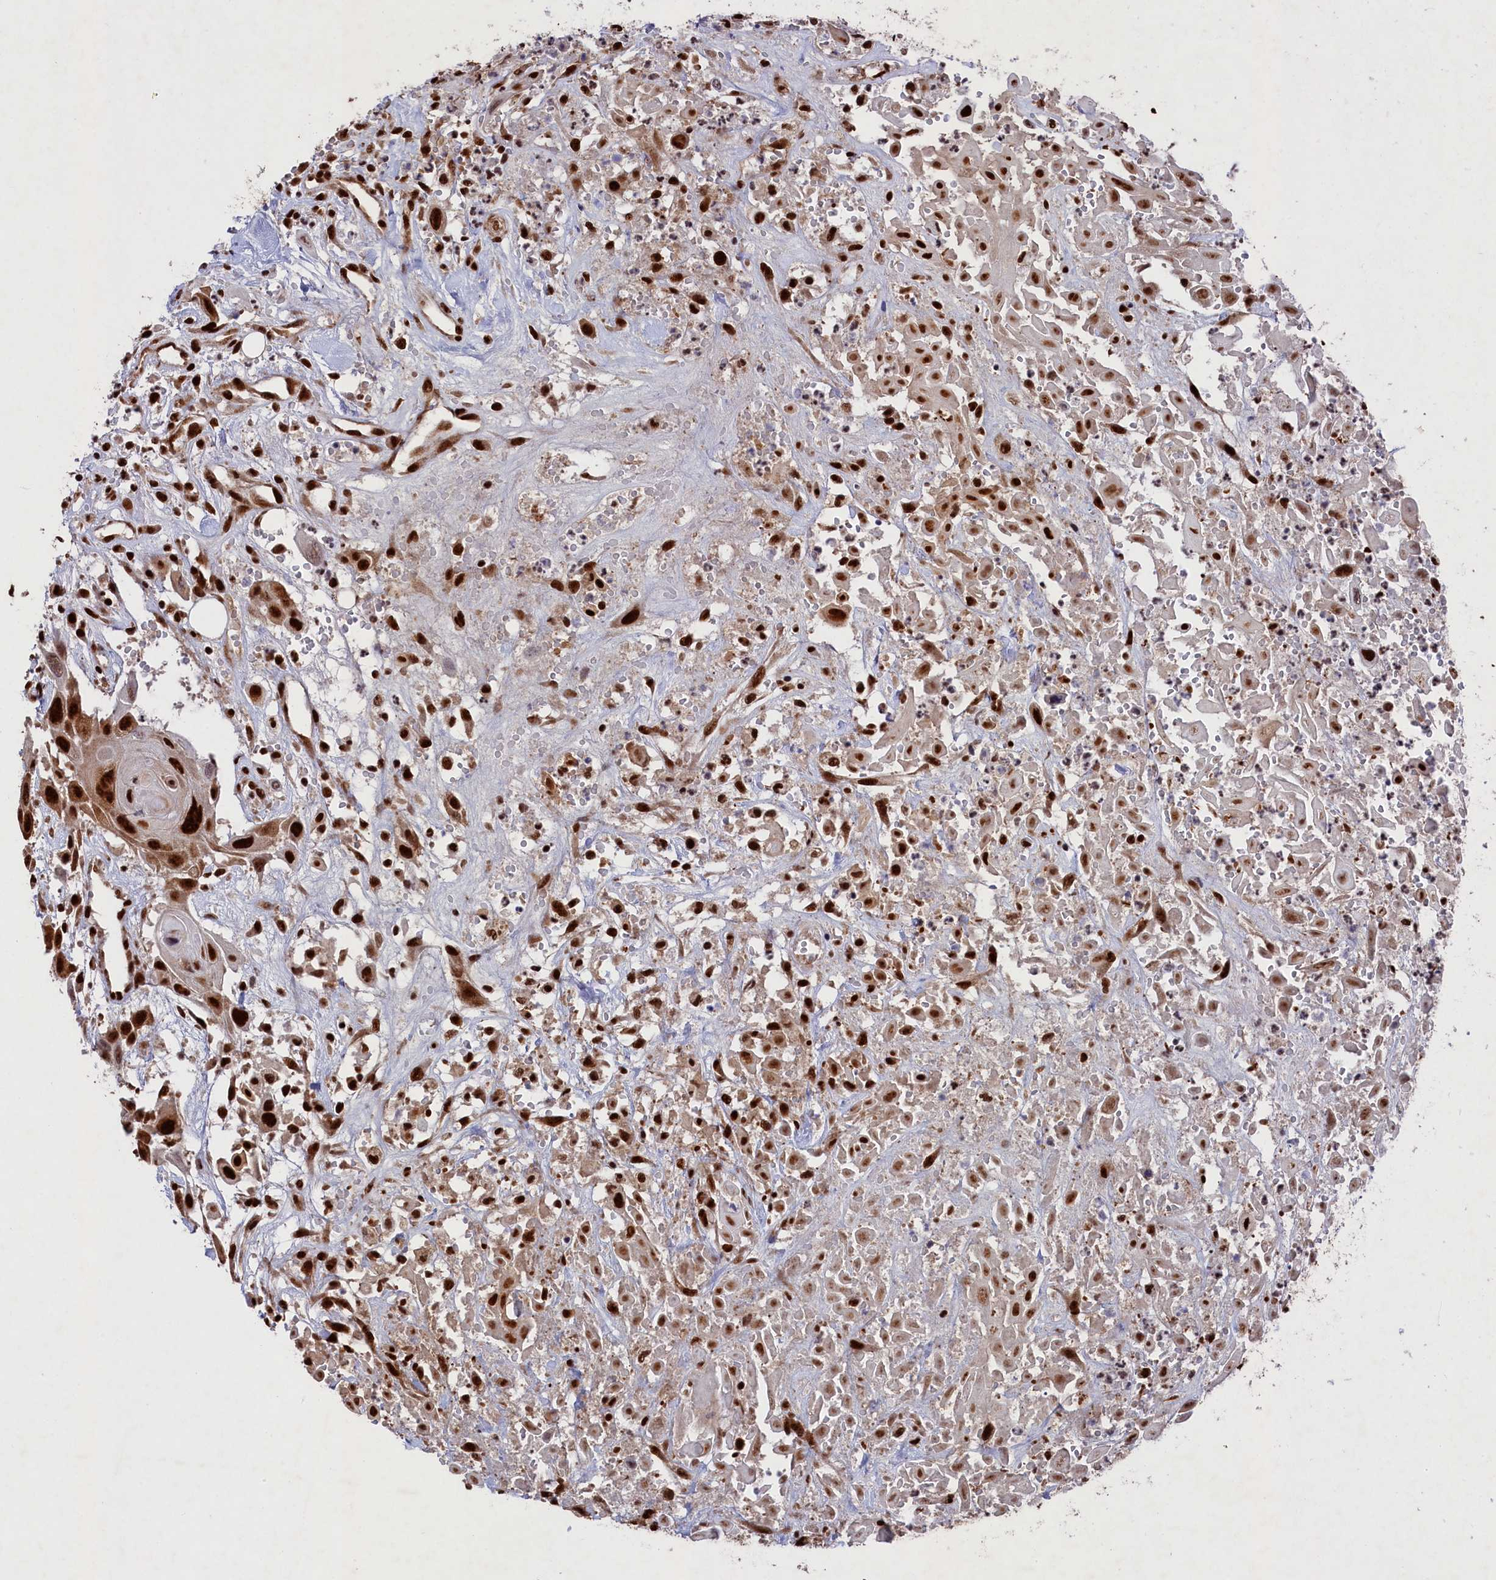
{"staining": {"intensity": "strong", "quantity": ">75%", "location": "nuclear"}, "tissue": "head and neck cancer", "cell_type": "Tumor cells", "image_type": "cancer", "snomed": [{"axis": "morphology", "description": "Squamous cell carcinoma, NOS"}, {"axis": "topography", "description": "Head-Neck"}], "caption": "There is high levels of strong nuclear staining in tumor cells of head and neck cancer, as demonstrated by immunohistochemical staining (brown color).", "gene": "PRPF31", "patient": {"sex": "male", "age": 81}}